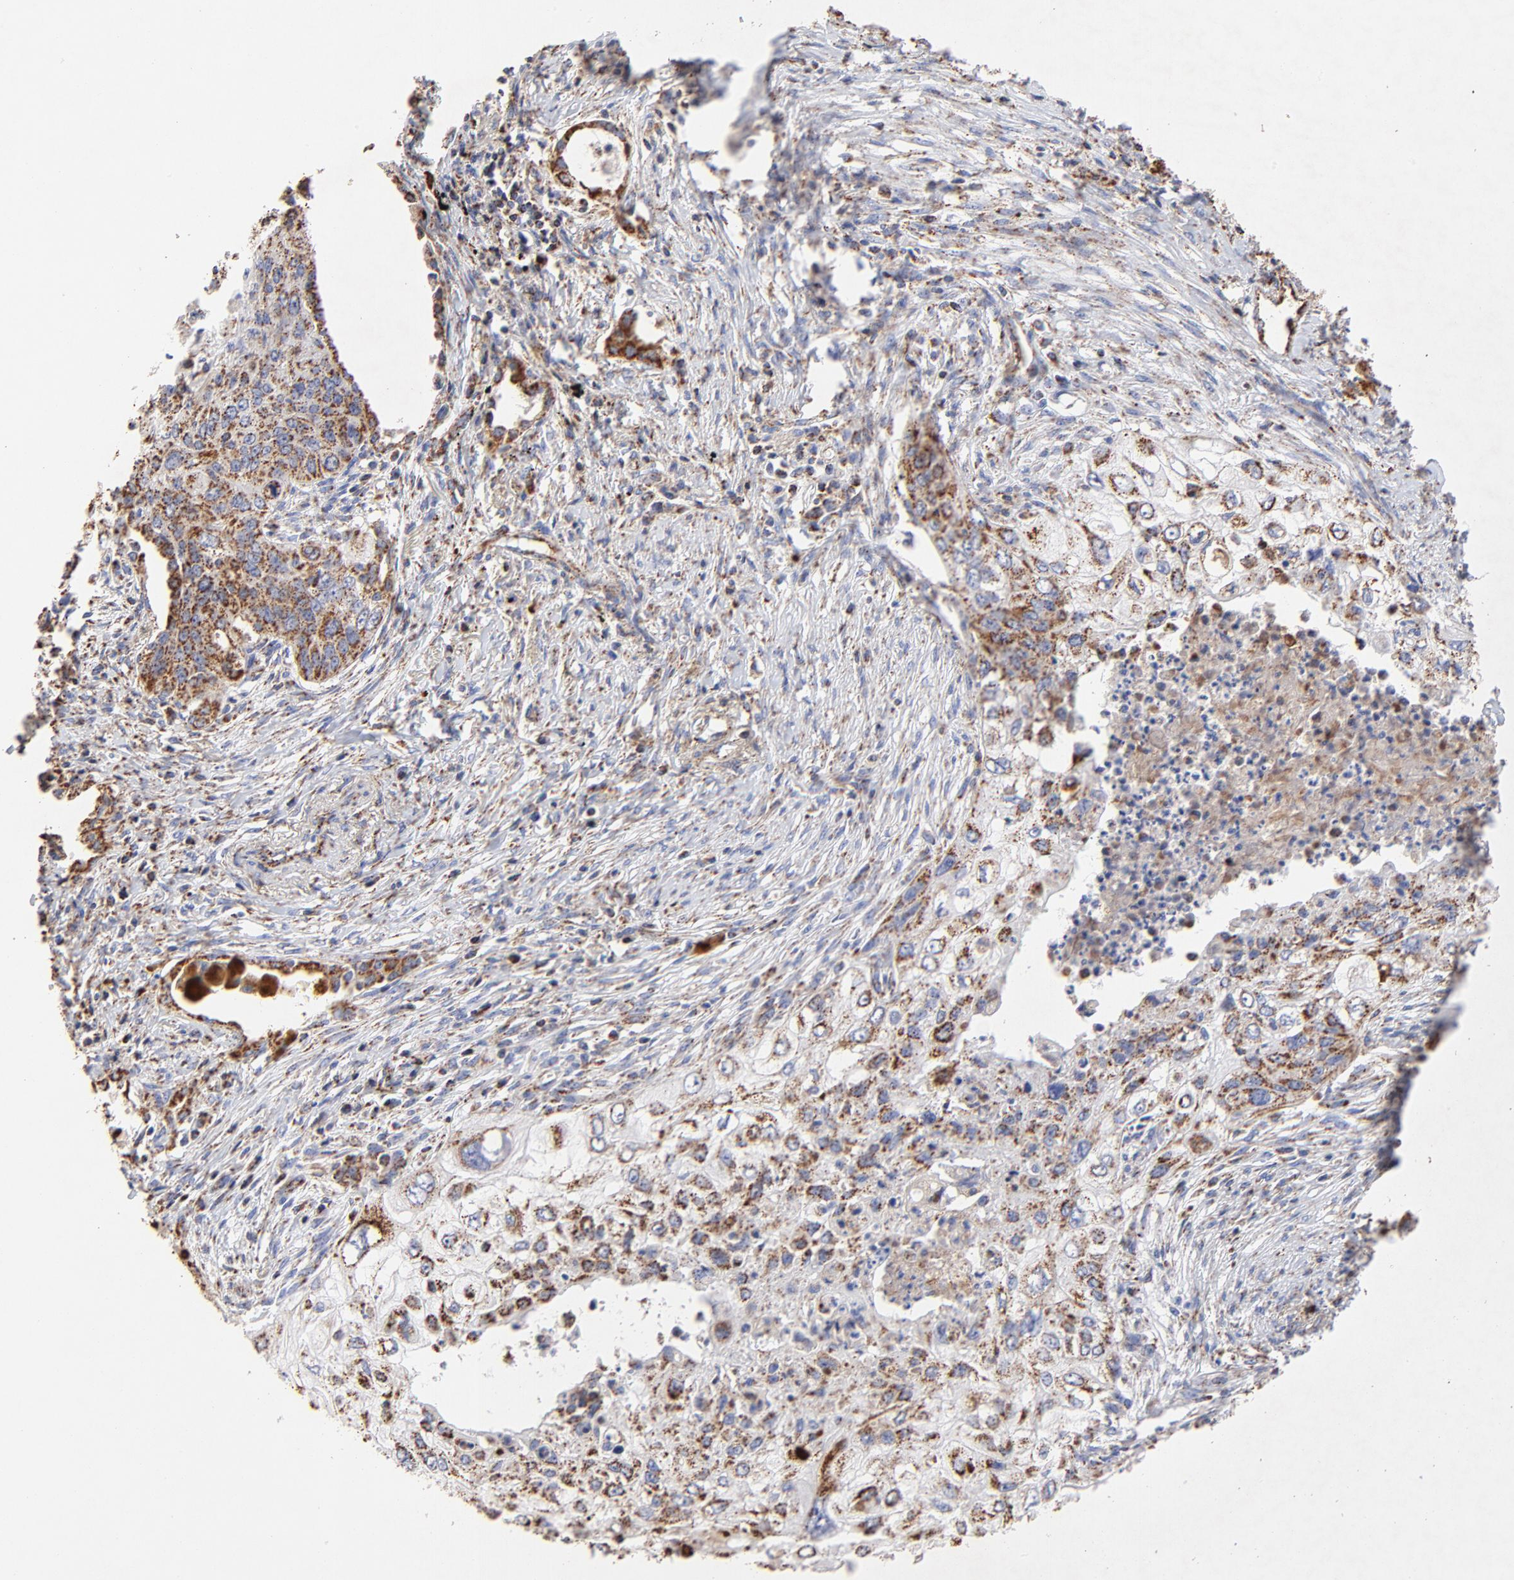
{"staining": {"intensity": "moderate", "quantity": ">75%", "location": "cytoplasmic/membranous"}, "tissue": "lung cancer", "cell_type": "Tumor cells", "image_type": "cancer", "snomed": [{"axis": "morphology", "description": "Squamous cell carcinoma, NOS"}, {"axis": "topography", "description": "Lung"}], "caption": "Protein expression analysis of human lung cancer reveals moderate cytoplasmic/membranous expression in approximately >75% of tumor cells.", "gene": "SSBP1", "patient": {"sex": "male", "age": 71}}